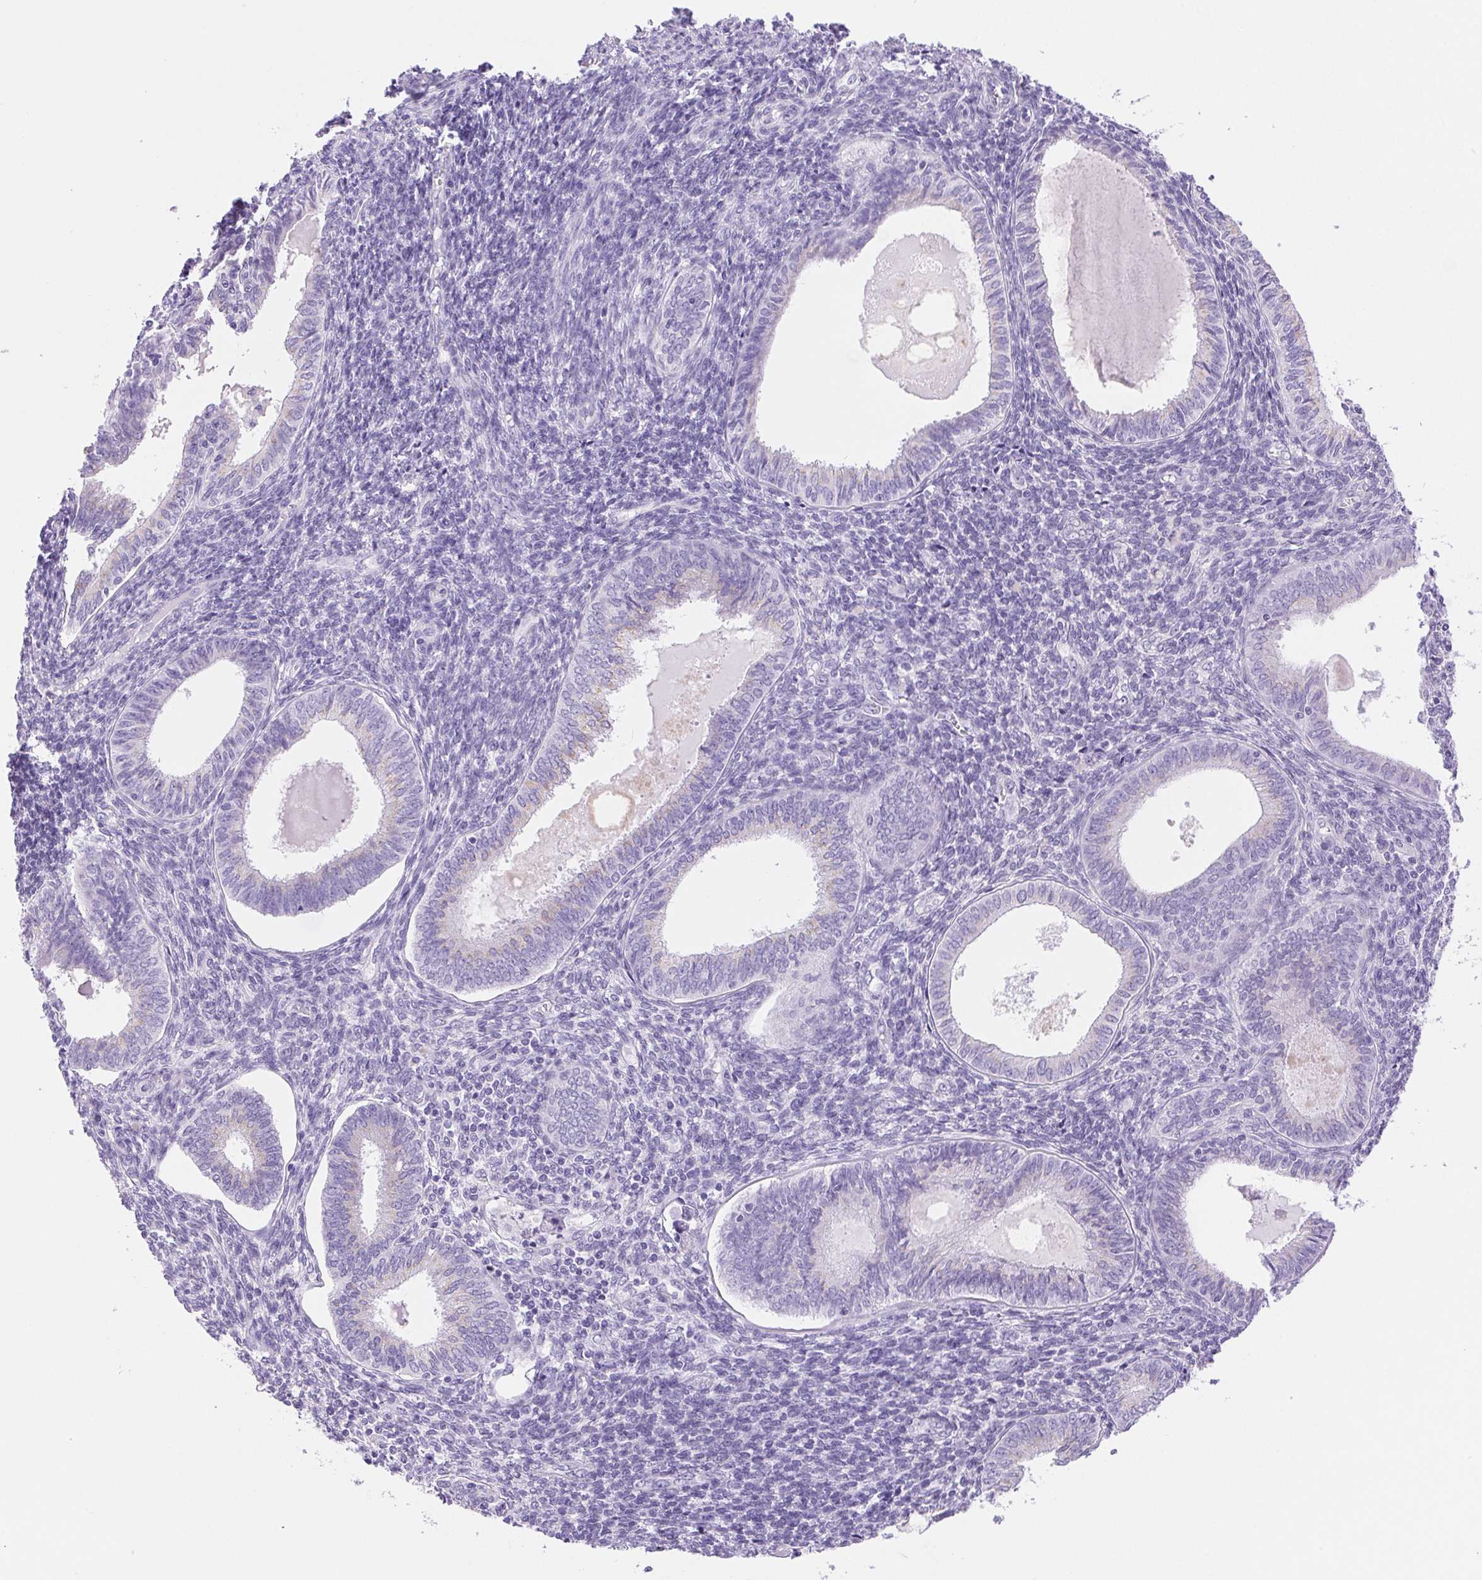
{"staining": {"intensity": "negative", "quantity": "none", "location": "none"}, "tissue": "endometrial cancer", "cell_type": "Tumor cells", "image_type": "cancer", "snomed": [{"axis": "morphology", "description": "Adenocarcinoma, NOS"}, {"axis": "topography", "description": "Uterus"}], "caption": "A histopathology image of human endometrial cancer (adenocarcinoma) is negative for staining in tumor cells.", "gene": "SERPINB3", "patient": {"sex": "female", "age": 62}}